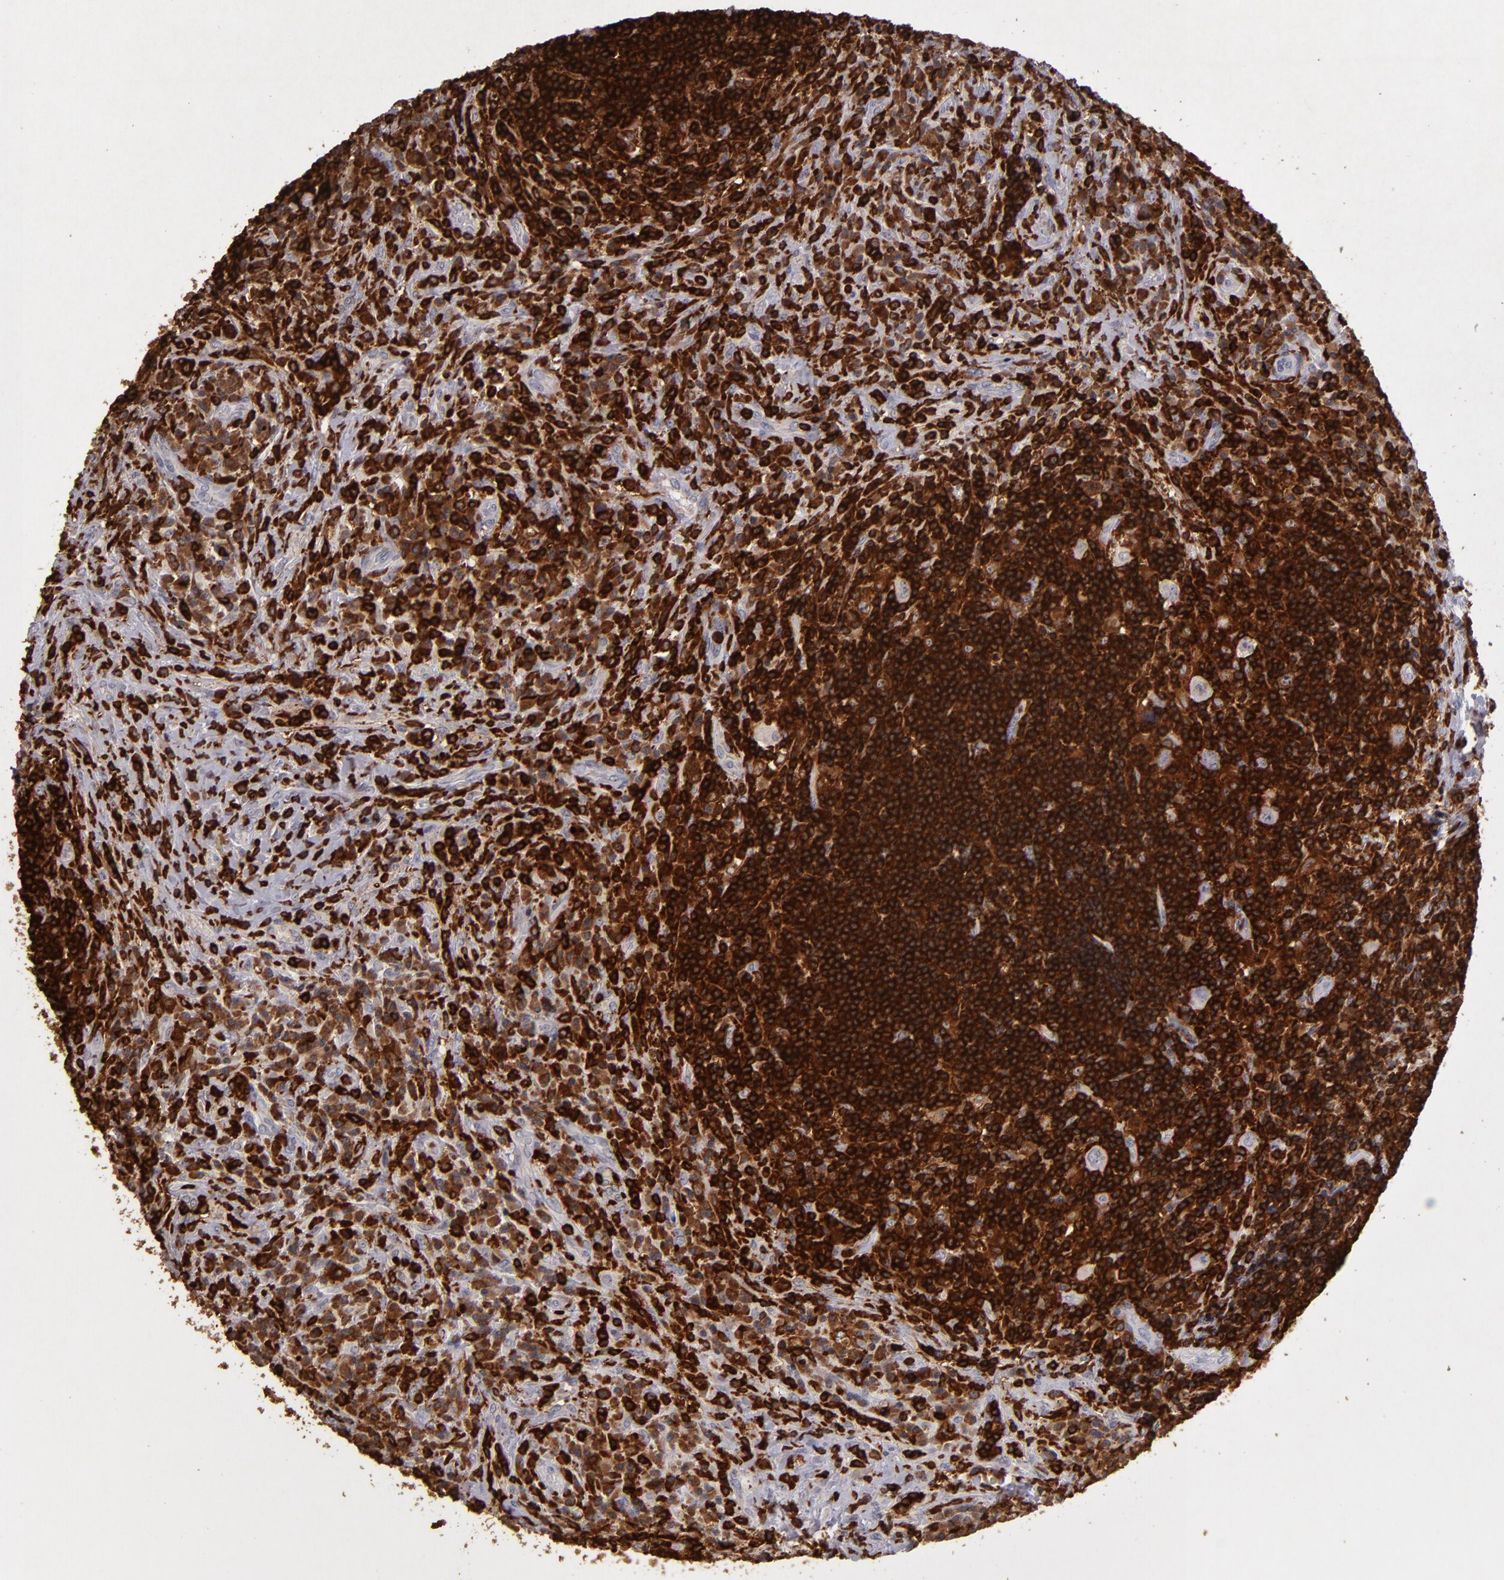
{"staining": {"intensity": "strong", "quantity": ">75%", "location": "cytoplasmic/membranous"}, "tissue": "lymphoma", "cell_type": "Tumor cells", "image_type": "cancer", "snomed": [{"axis": "morphology", "description": "Hodgkin's disease, NOS"}, {"axis": "topography", "description": "Lymph node"}], "caption": "This is an image of immunohistochemistry (IHC) staining of lymphoma, which shows strong staining in the cytoplasmic/membranous of tumor cells.", "gene": "WAS", "patient": {"sex": "female", "age": 25}}